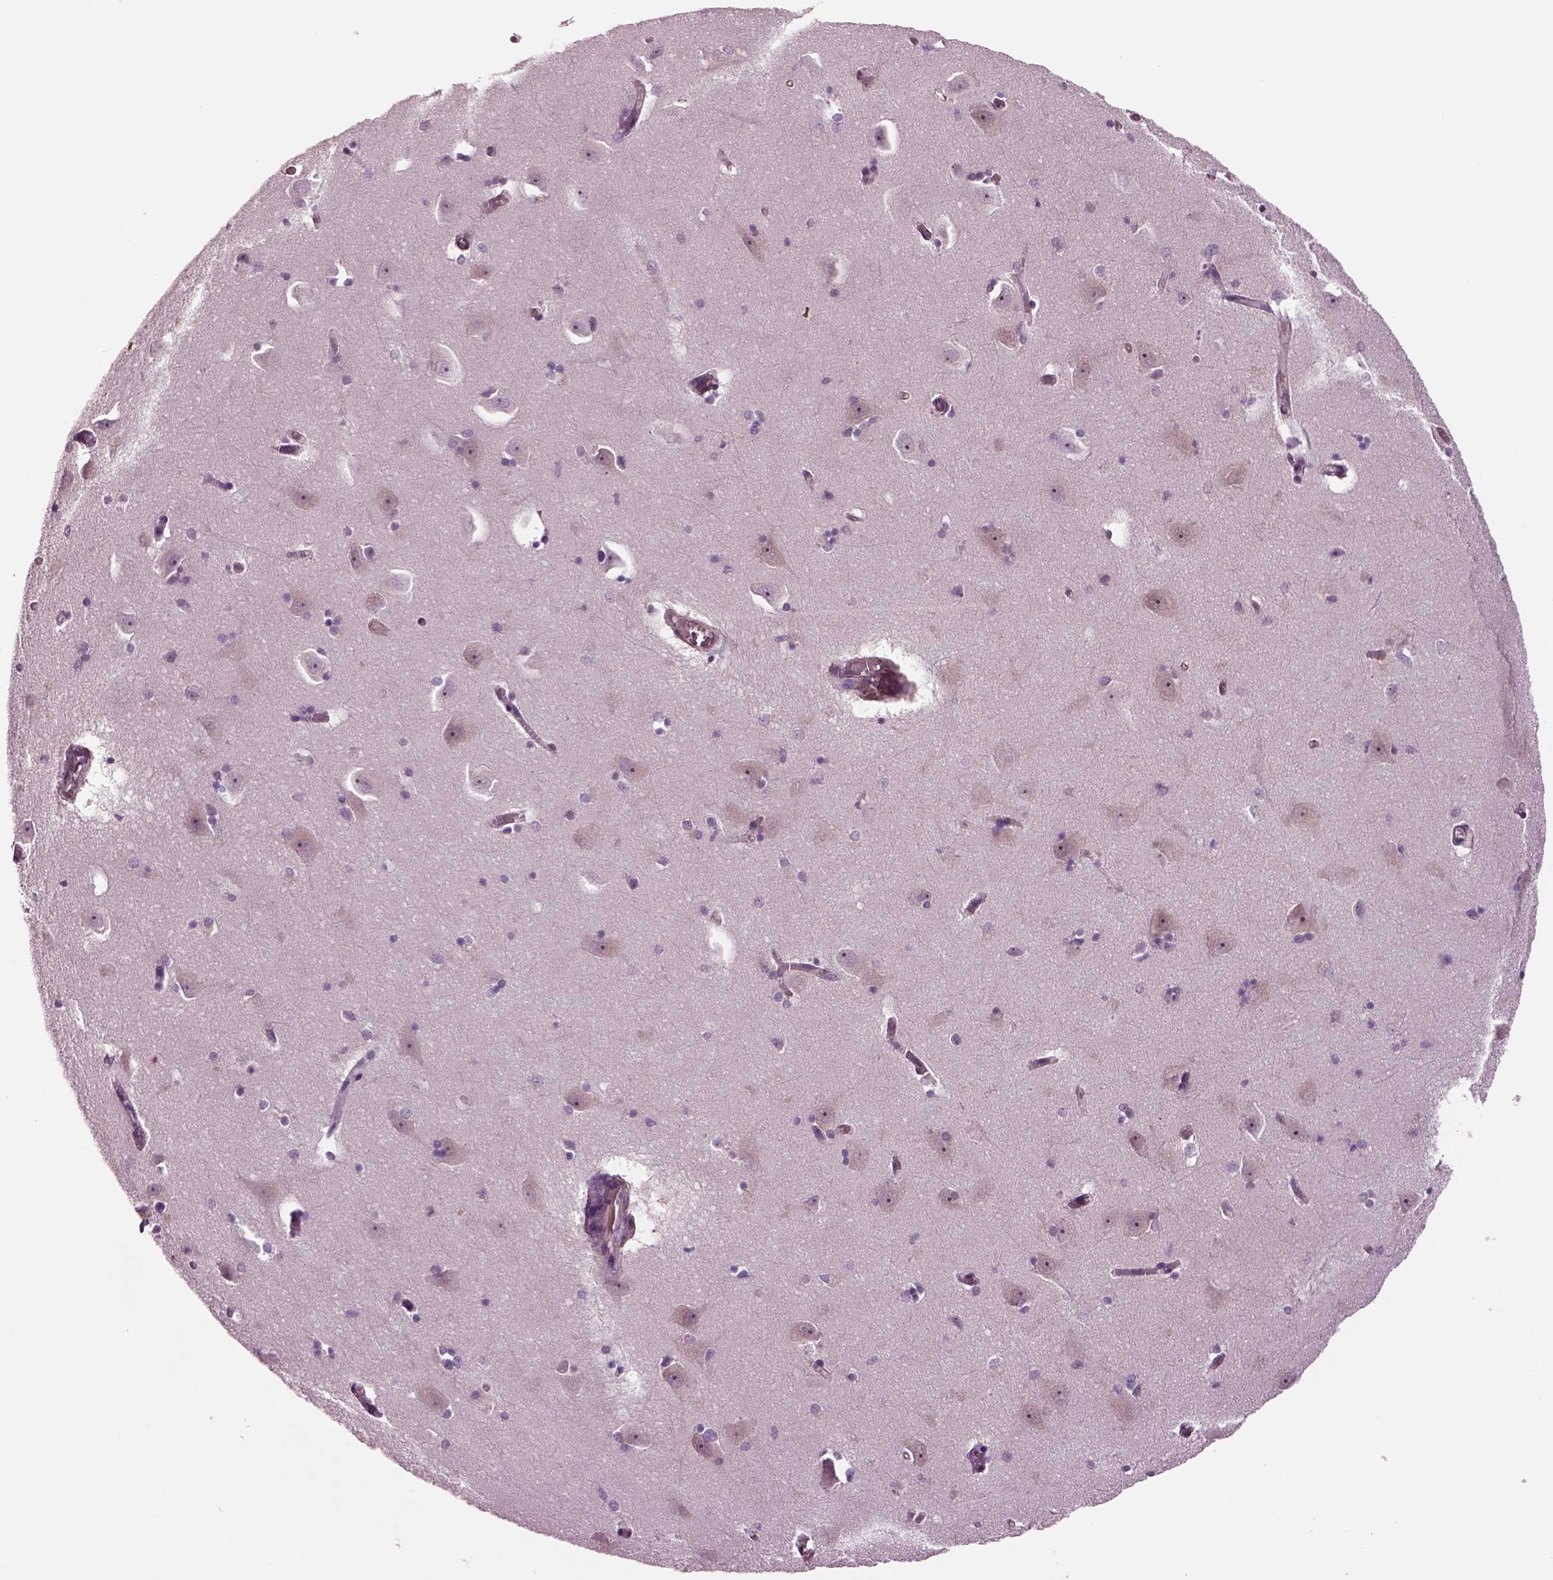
{"staining": {"intensity": "negative", "quantity": "none", "location": "none"}, "tissue": "caudate", "cell_type": "Glial cells", "image_type": "normal", "snomed": [{"axis": "morphology", "description": "Normal tissue, NOS"}, {"axis": "topography", "description": "Lateral ventricle wall"}, {"axis": "topography", "description": "Hippocampus"}], "caption": "Immunohistochemical staining of normal caudate shows no significant staining in glial cells.", "gene": "HTR1B", "patient": {"sex": "female", "age": 63}}